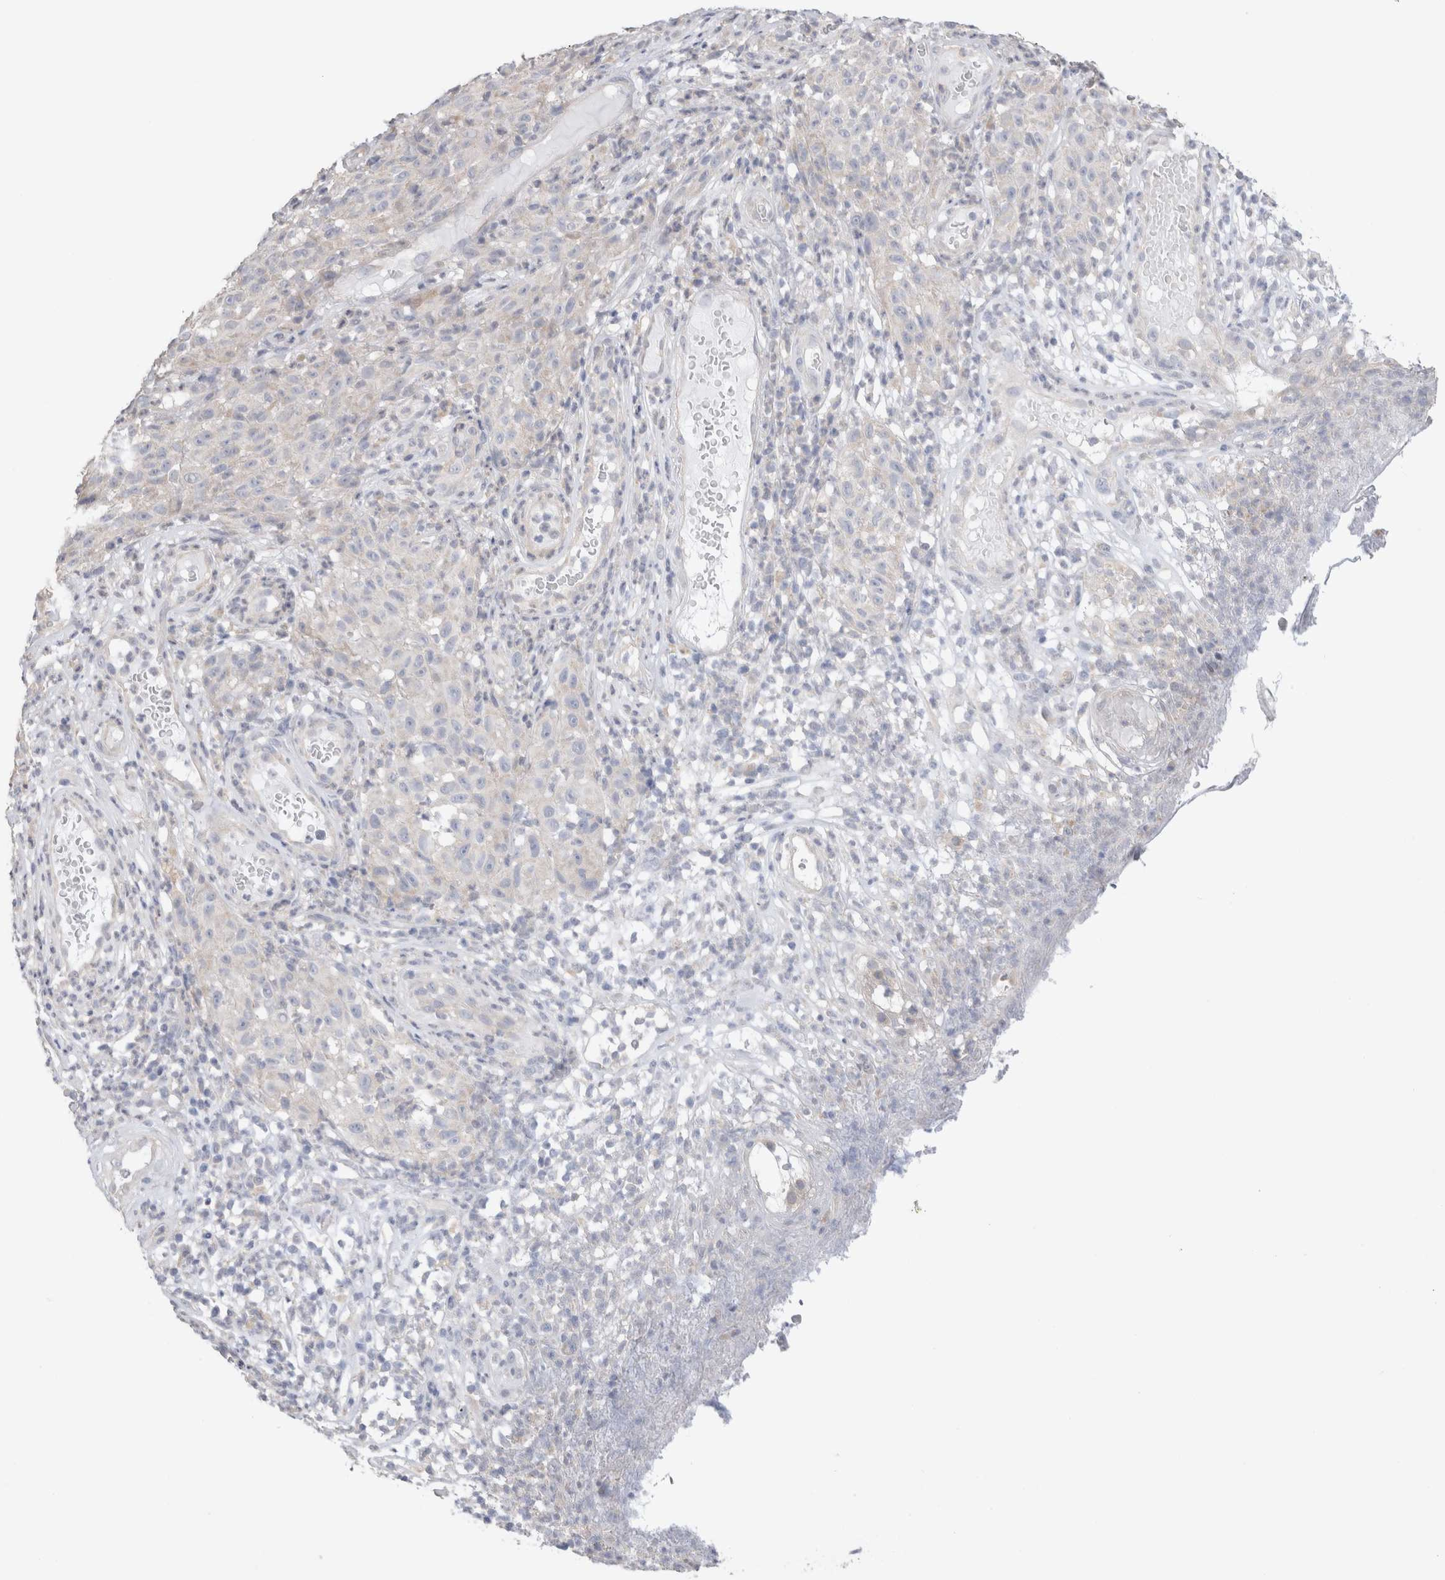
{"staining": {"intensity": "negative", "quantity": "none", "location": "none"}, "tissue": "melanoma", "cell_type": "Tumor cells", "image_type": "cancer", "snomed": [{"axis": "morphology", "description": "Malignant melanoma, NOS"}, {"axis": "topography", "description": "Skin"}], "caption": "There is no significant expression in tumor cells of malignant melanoma.", "gene": "DMD", "patient": {"sex": "female", "age": 82}}